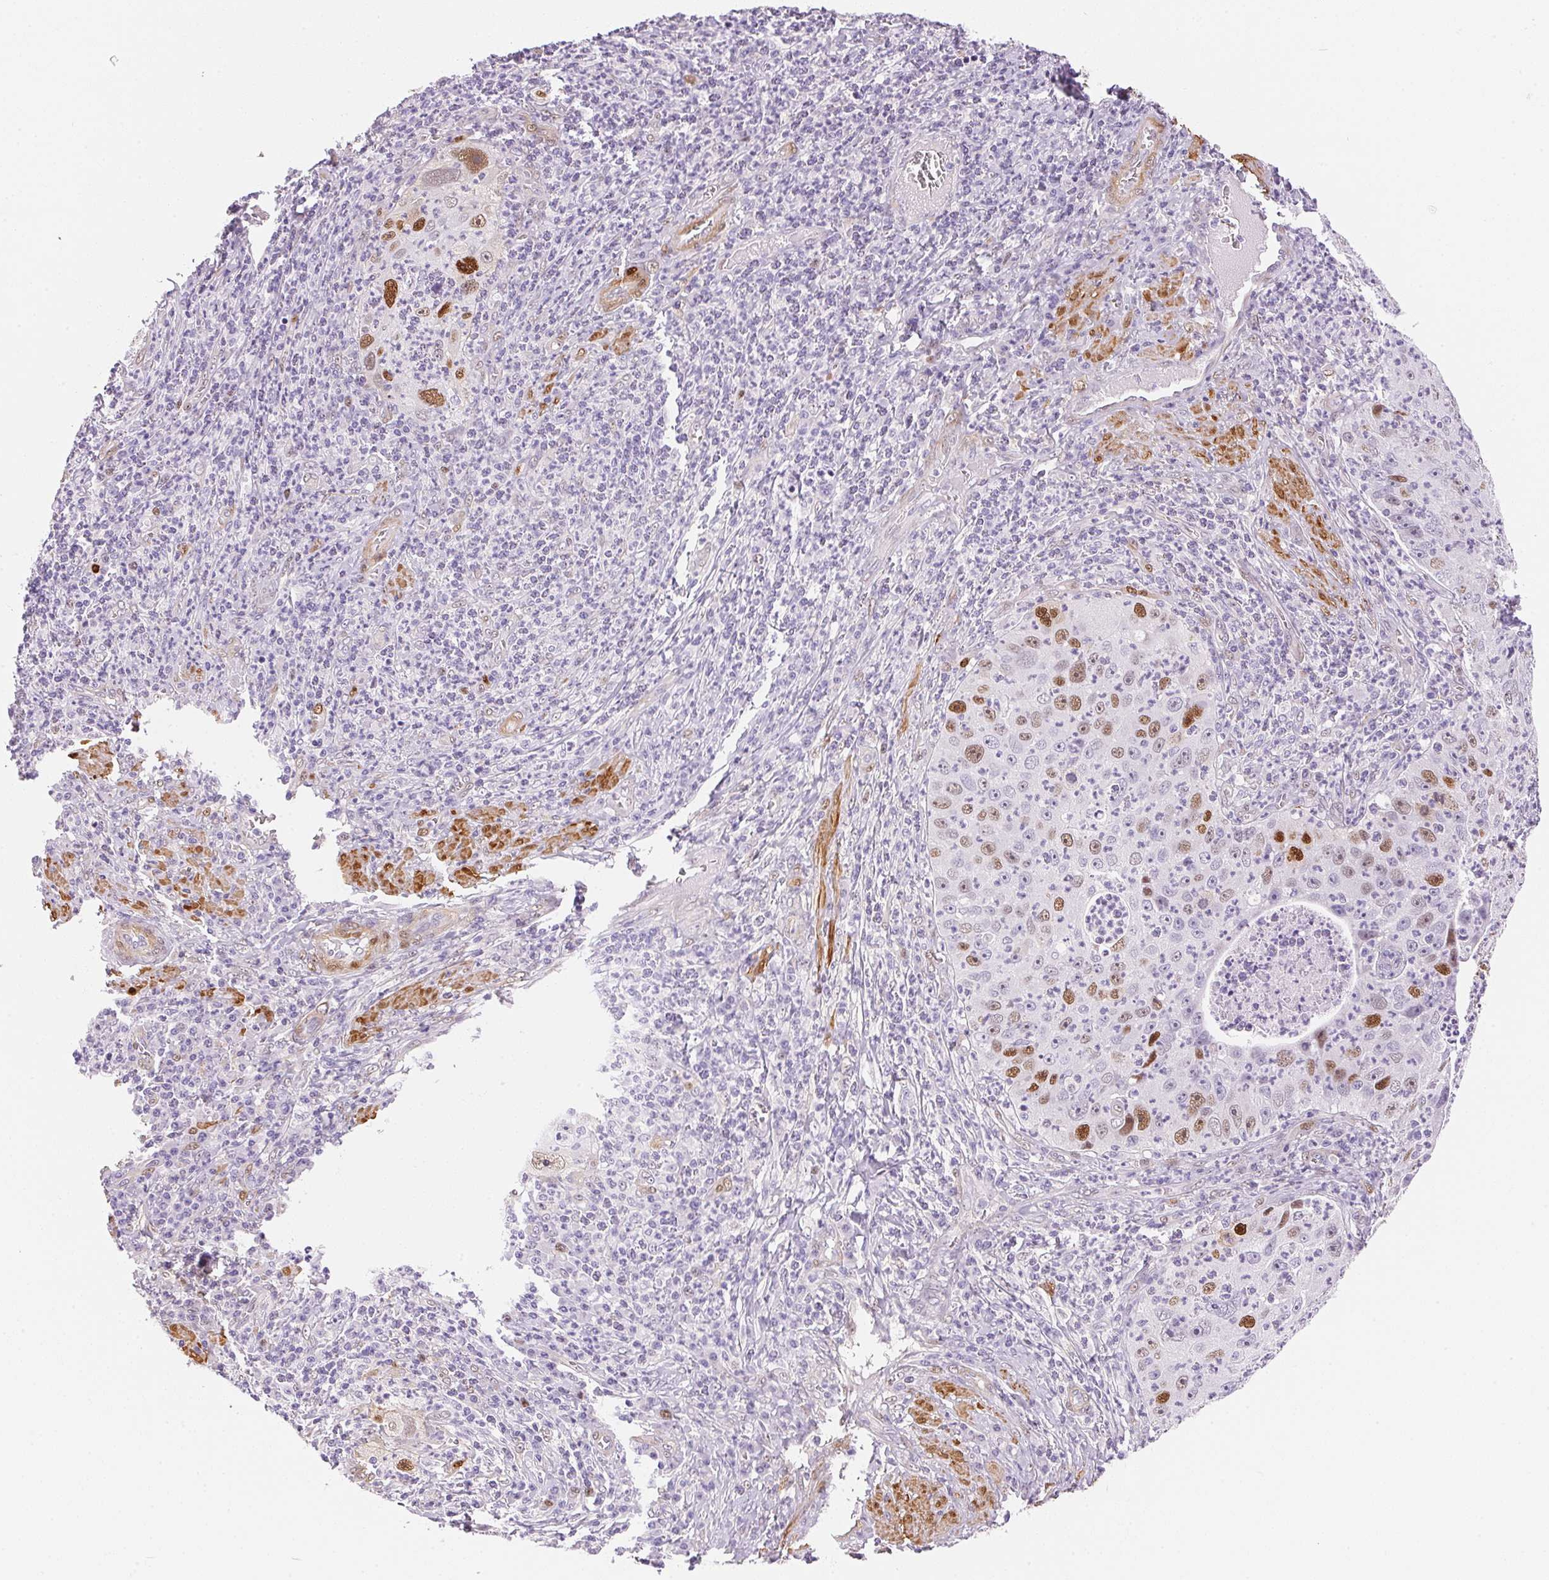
{"staining": {"intensity": "strong", "quantity": "25%-75%", "location": "nuclear"}, "tissue": "cervical cancer", "cell_type": "Tumor cells", "image_type": "cancer", "snomed": [{"axis": "morphology", "description": "Squamous cell carcinoma, NOS"}, {"axis": "topography", "description": "Cervix"}], "caption": "Brown immunohistochemical staining in cervical cancer demonstrates strong nuclear expression in approximately 25%-75% of tumor cells.", "gene": "SMTN", "patient": {"sex": "female", "age": 30}}